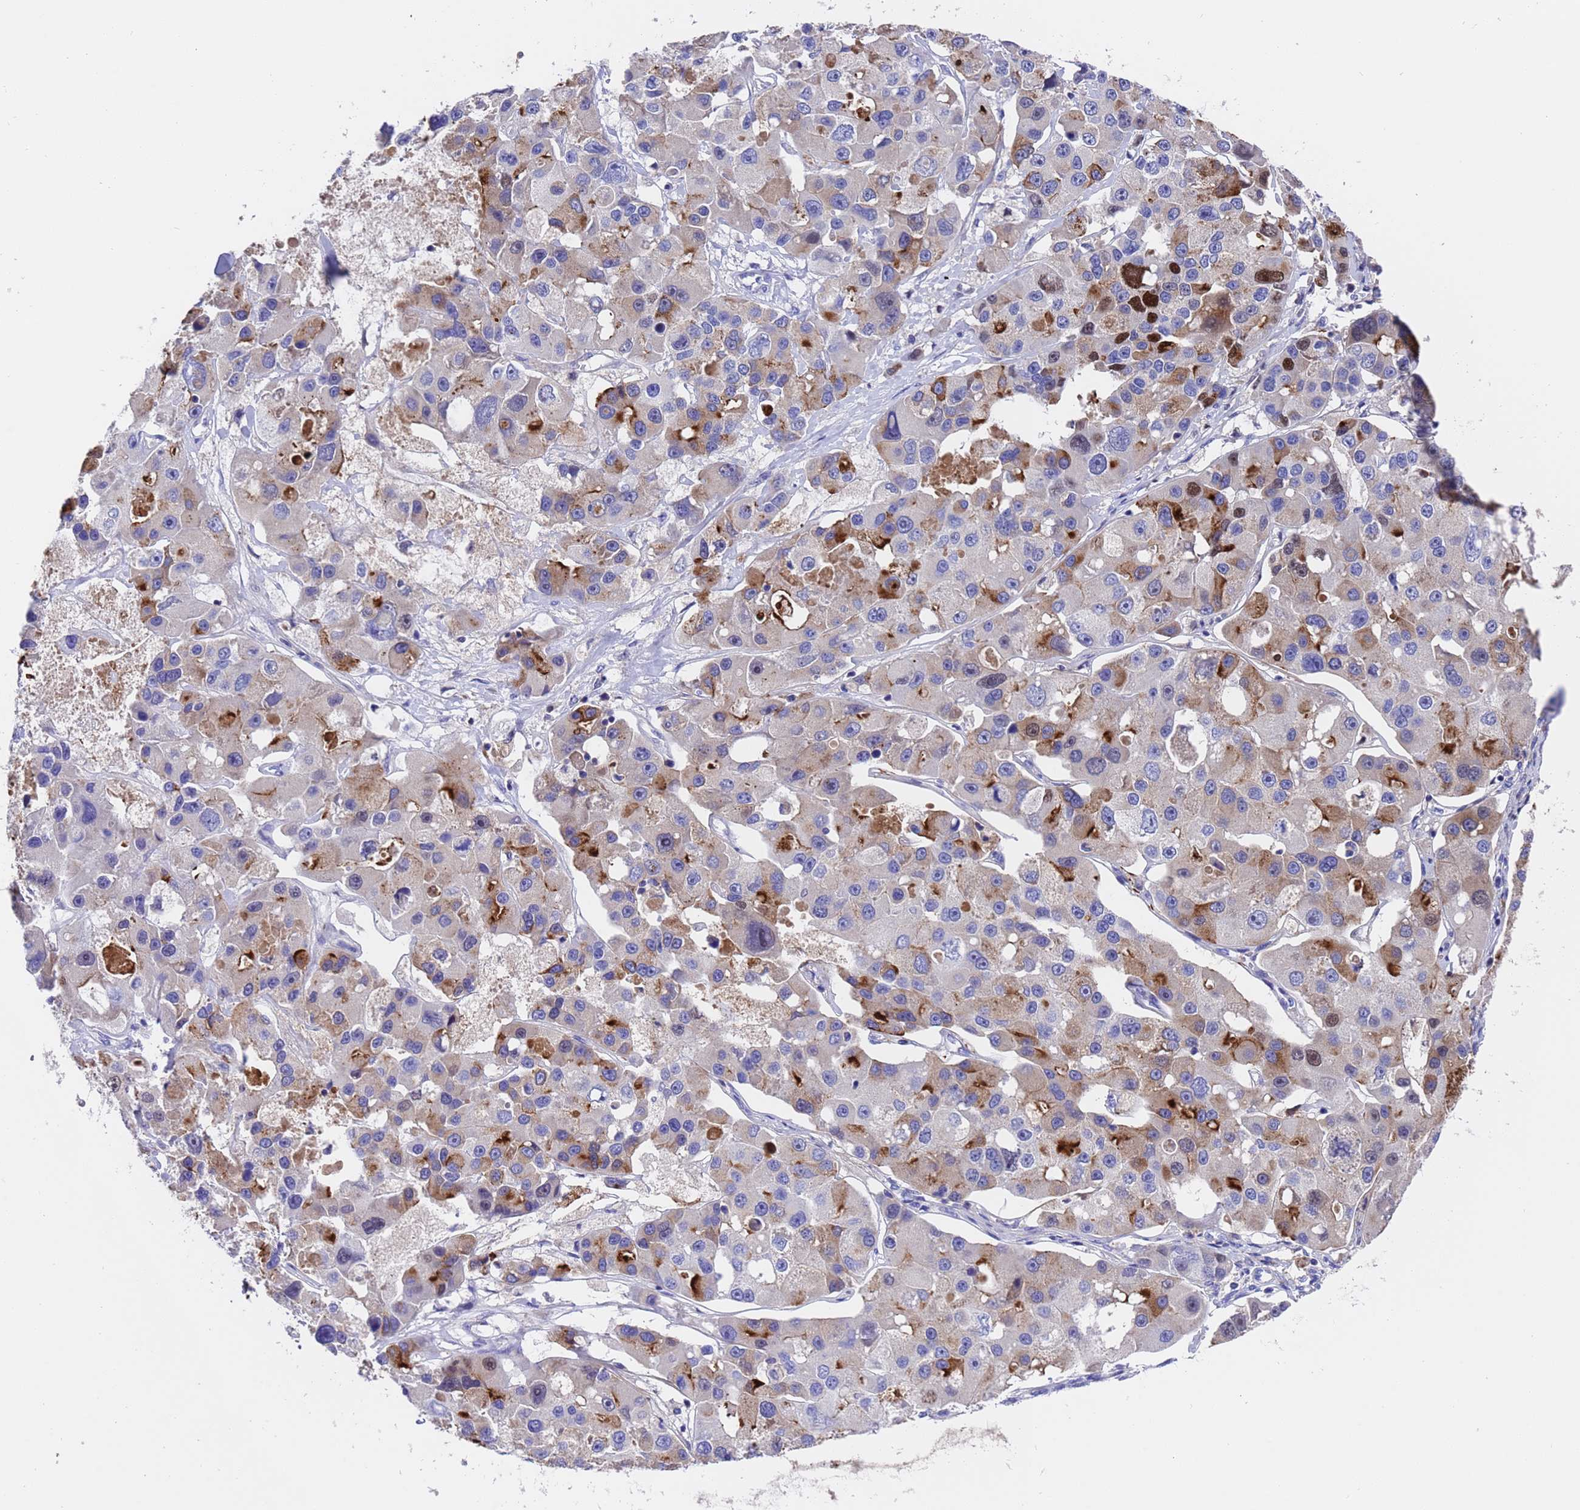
{"staining": {"intensity": "moderate", "quantity": "25%-75%", "location": "cytoplasmic/membranous,nuclear"}, "tissue": "lung cancer", "cell_type": "Tumor cells", "image_type": "cancer", "snomed": [{"axis": "morphology", "description": "Adenocarcinoma, NOS"}, {"axis": "topography", "description": "Lung"}], "caption": "There is medium levels of moderate cytoplasmic/membranous and nuclear staining in tumor cells of adenocarcinoma (lung), as demonstrated by immunohistochemical staining (brown color).", "gene": "ELP6", "patient": {"sex": "female", "age": 54}}